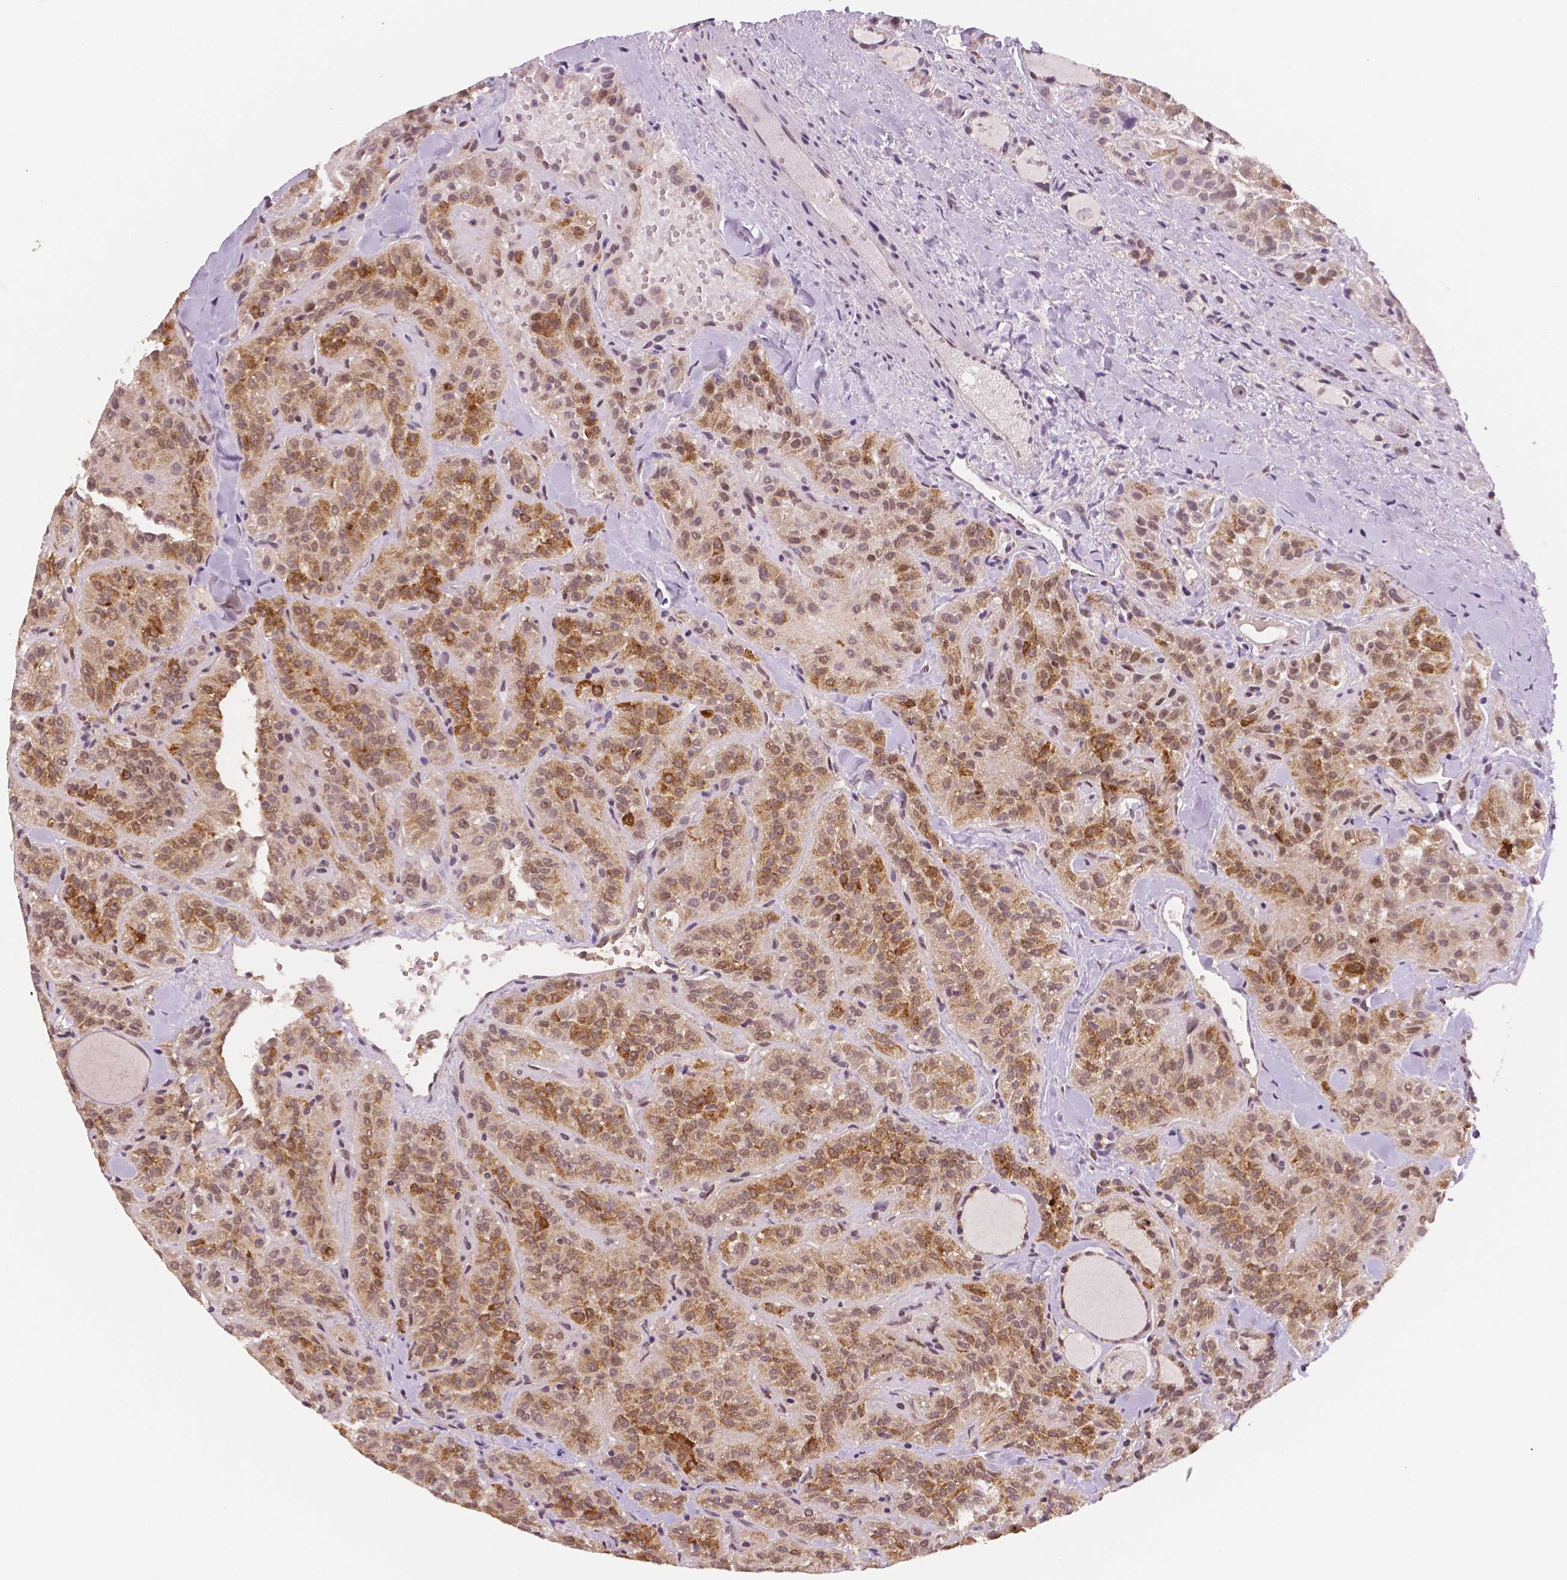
{"staining": {"intensity": "moderate", "quantity": "<25%", "location": "cytoplasmic/membranous"}, "tissue": "thyroid cancer", "cell_type": "Tumor cells", "image_type": "cancer", "snomed": [{"axis": "morphology", "description": "Papillary adenocarcinoma, NOS"}, {"axis": "topography", "description": "Thyroid gland"}], "caption": "IHC photomicrograph of neoplastic tissue: human papillary adenocarcinoma (thyroid) stained using immunohistochemistry (IHC) reveals low levels of moderate protein expression localized specifically in the cytoplasmic/membranous of tumor cells, appearing as a cytoplasmic/membranous brown color.", "gene": "STAT3", "patient": {"sex": "female", "age": 45}}